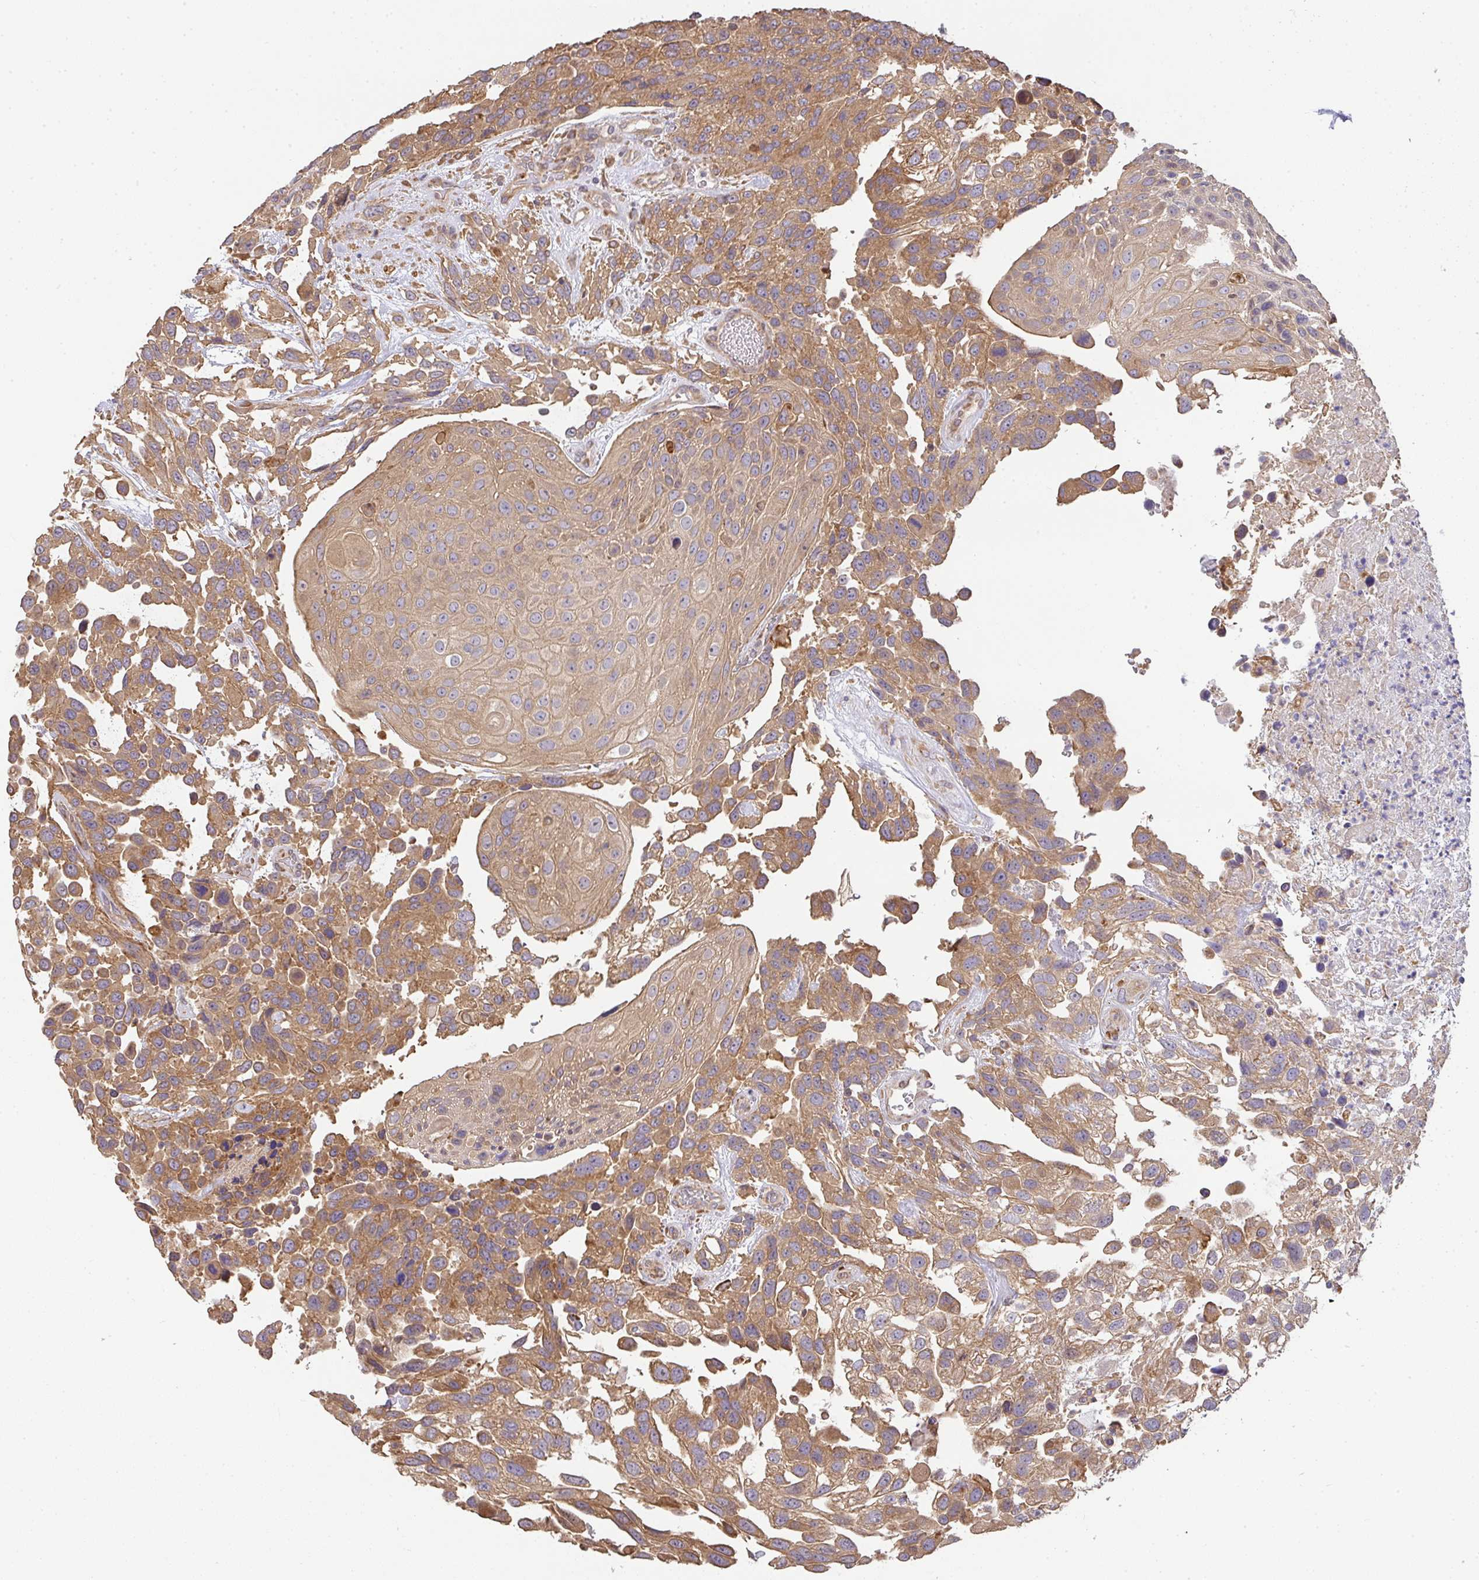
{"staining": {"intensity": "moderate", "quantity": "25%-75%", "location": "cytoplasmic/membranous"}, "tissue": "urothelial cancer", "cell_type": "Tumor cells", "image_type": "cancer", "snomed": [{"axis": "morphology", "description": "Urothelial carcinoma, High grade"}, {"axis": "topography", "description": "Urinary bladder"}], "caption": "The immunohistochemical stain labels moderate cytoplasmic/membranous expression in tumor cells of high-grade urothelial carcinoma tissue.", "gene": "EEF1AKMT1", "patient": {"sex": "female", "age": 70}}